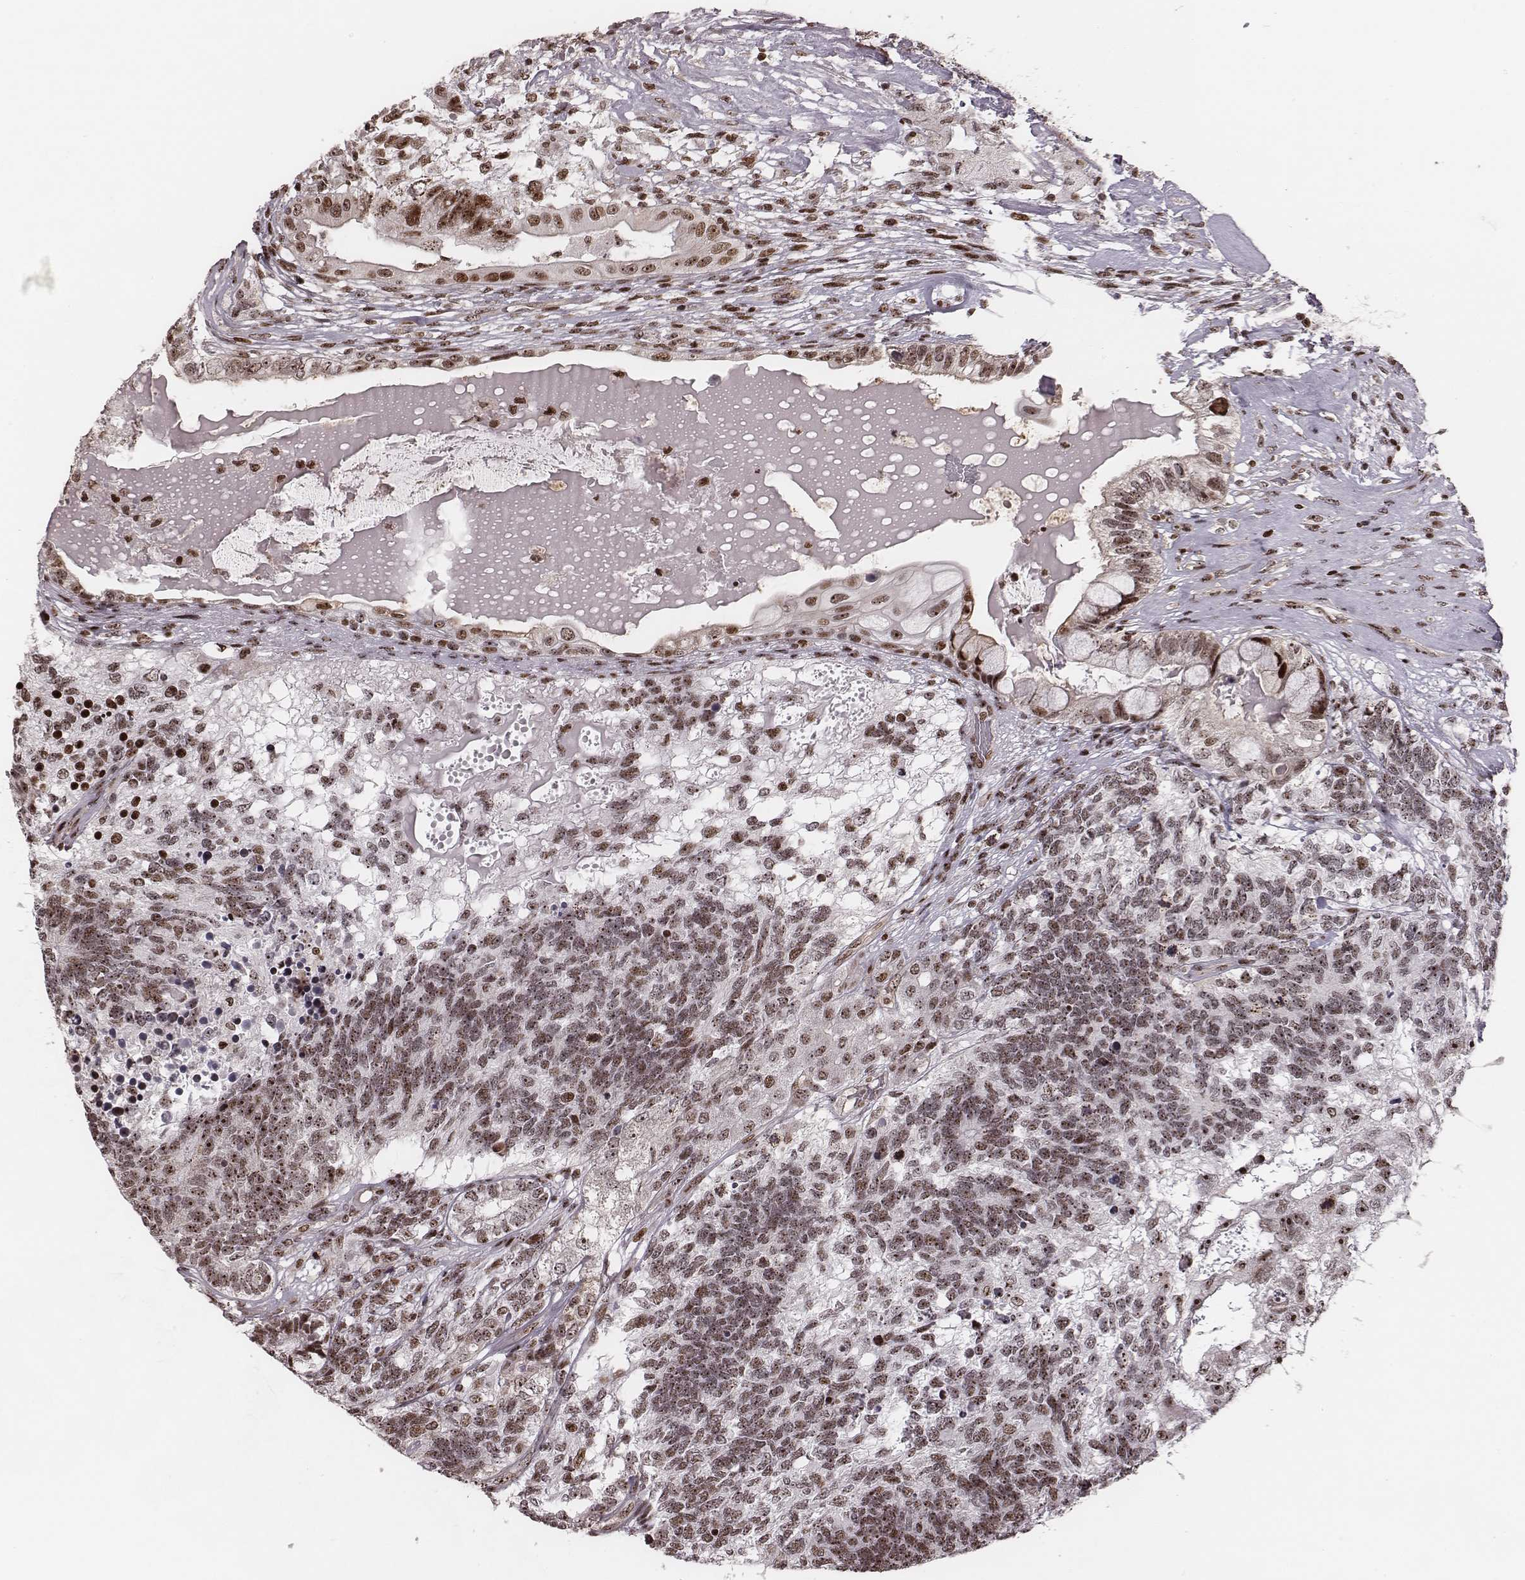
{"staining": {"intensity": "moderate", "quantity": ">75%", "location": "nuclear"}, "tissue": "testis cancer", "cell_type": "Tumor cells", "image_type": "cancer", "snomed": [{"axis": "morphology", "description": "Seminoma, NOS"}, {"axis": "morphology", "description": "Carcinoma, Embryonal, NOS"}, {"axis": "topography", "description": "Testis"}], "caption": "A brown stain labels moderate nuclear expression of a protein in human testis cancer (seminoma) tumor cells. (DAB IHC with brightfield microscopy, high magnification).", "gene": "VRK3", "patient": {"sex": "male", "age": 41}}